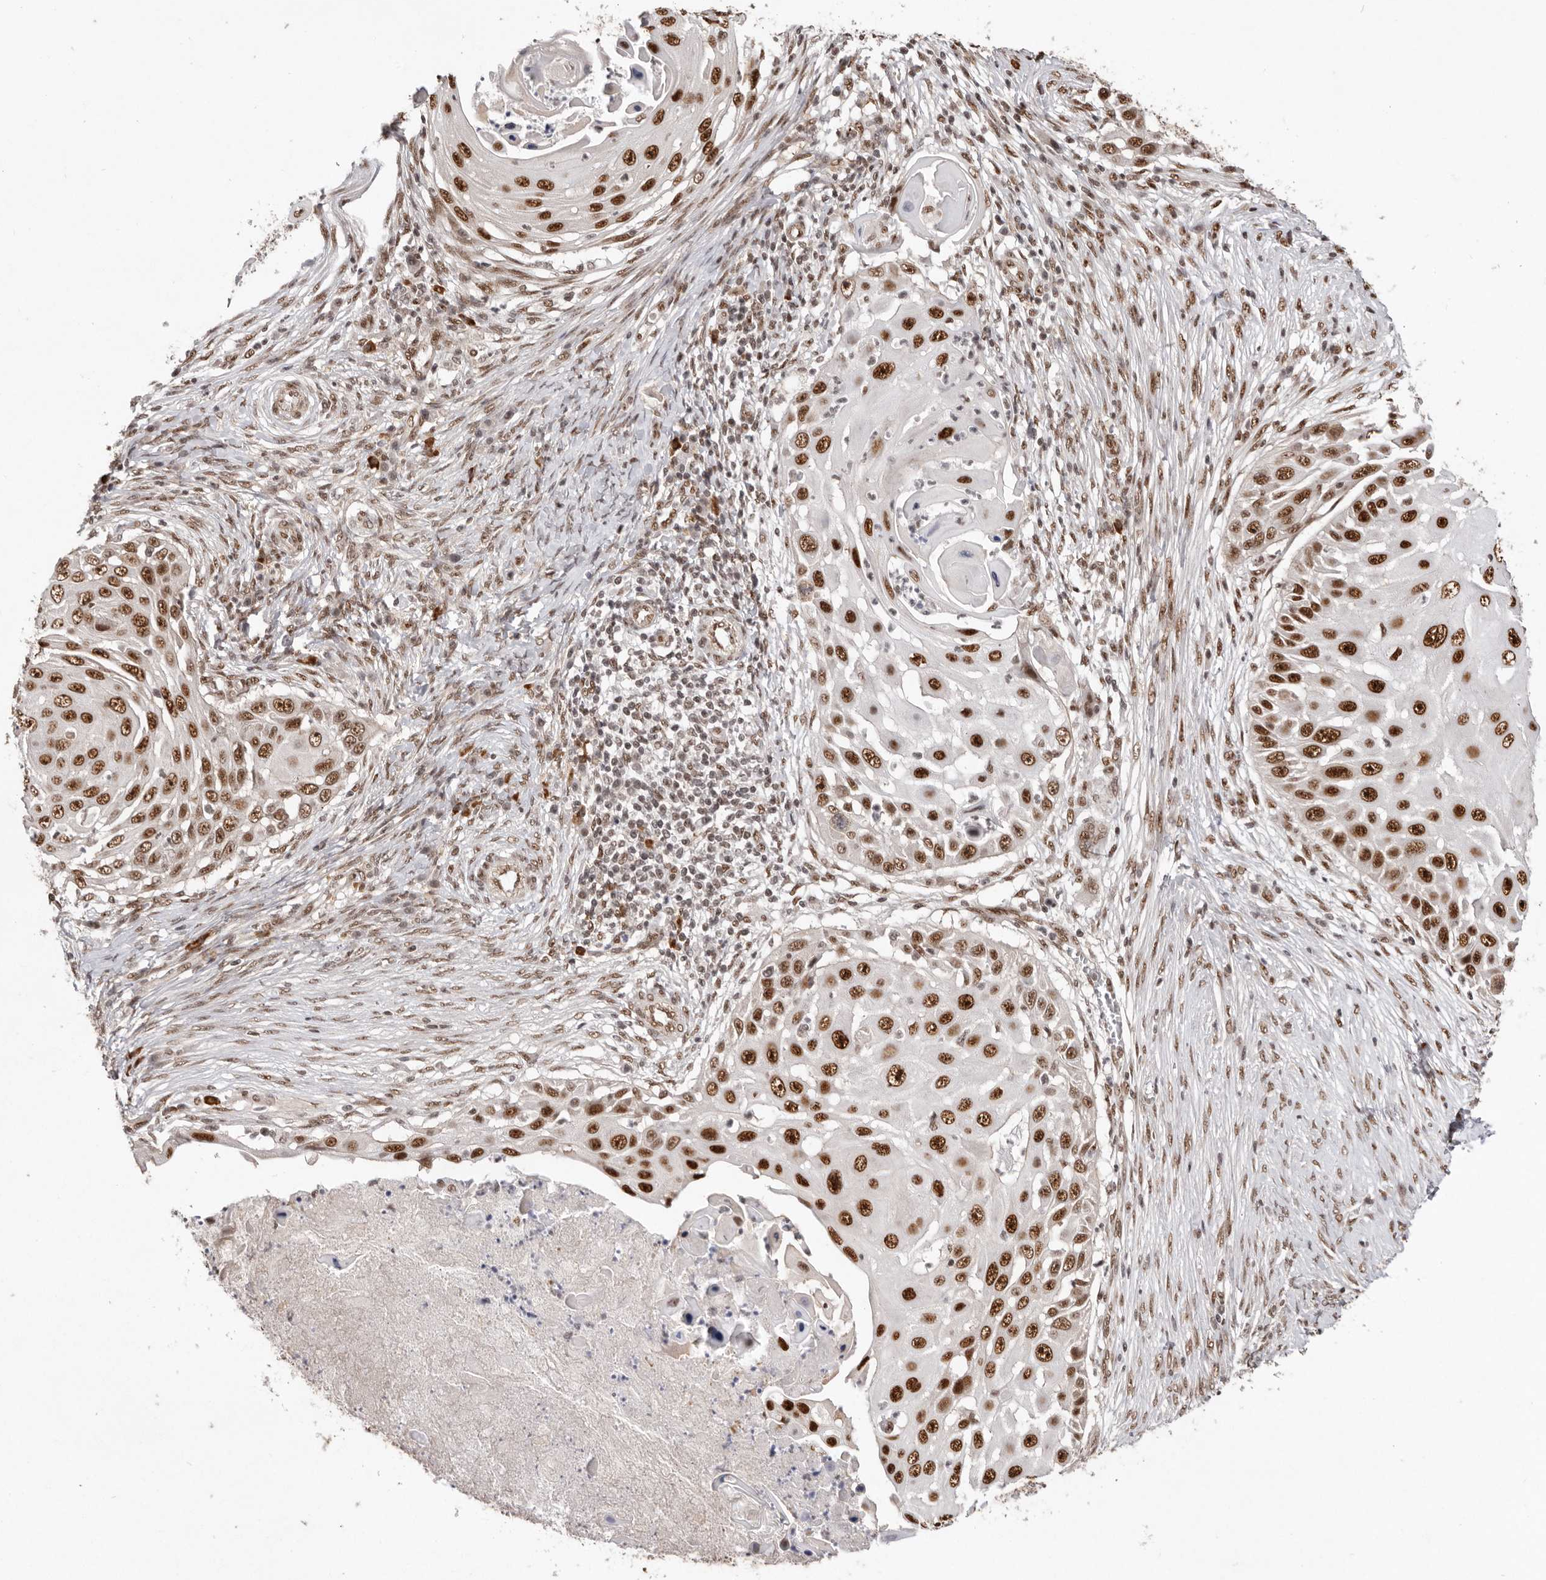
{"staining": {"intensity": "strong", "quantity": ">75%", "location": "nuclear"}, "tissue": "skin cancer", "cell_type": "Tumor cells", "image_type": "cancer", "snomed": [{"axis": "morphology", "description": "Squamous cell carcinoma, NOS"}, {"axis": "topography", "description": "Skin"}], "caption": "Immunohistochemical staining of human squamous cell carcinoma (skin) shows high levels of strong nuclear protein expression in approximately >75% of tumor cells.", "gene": "CHTOP", "patient": {"sex": "female", "age": 44}}